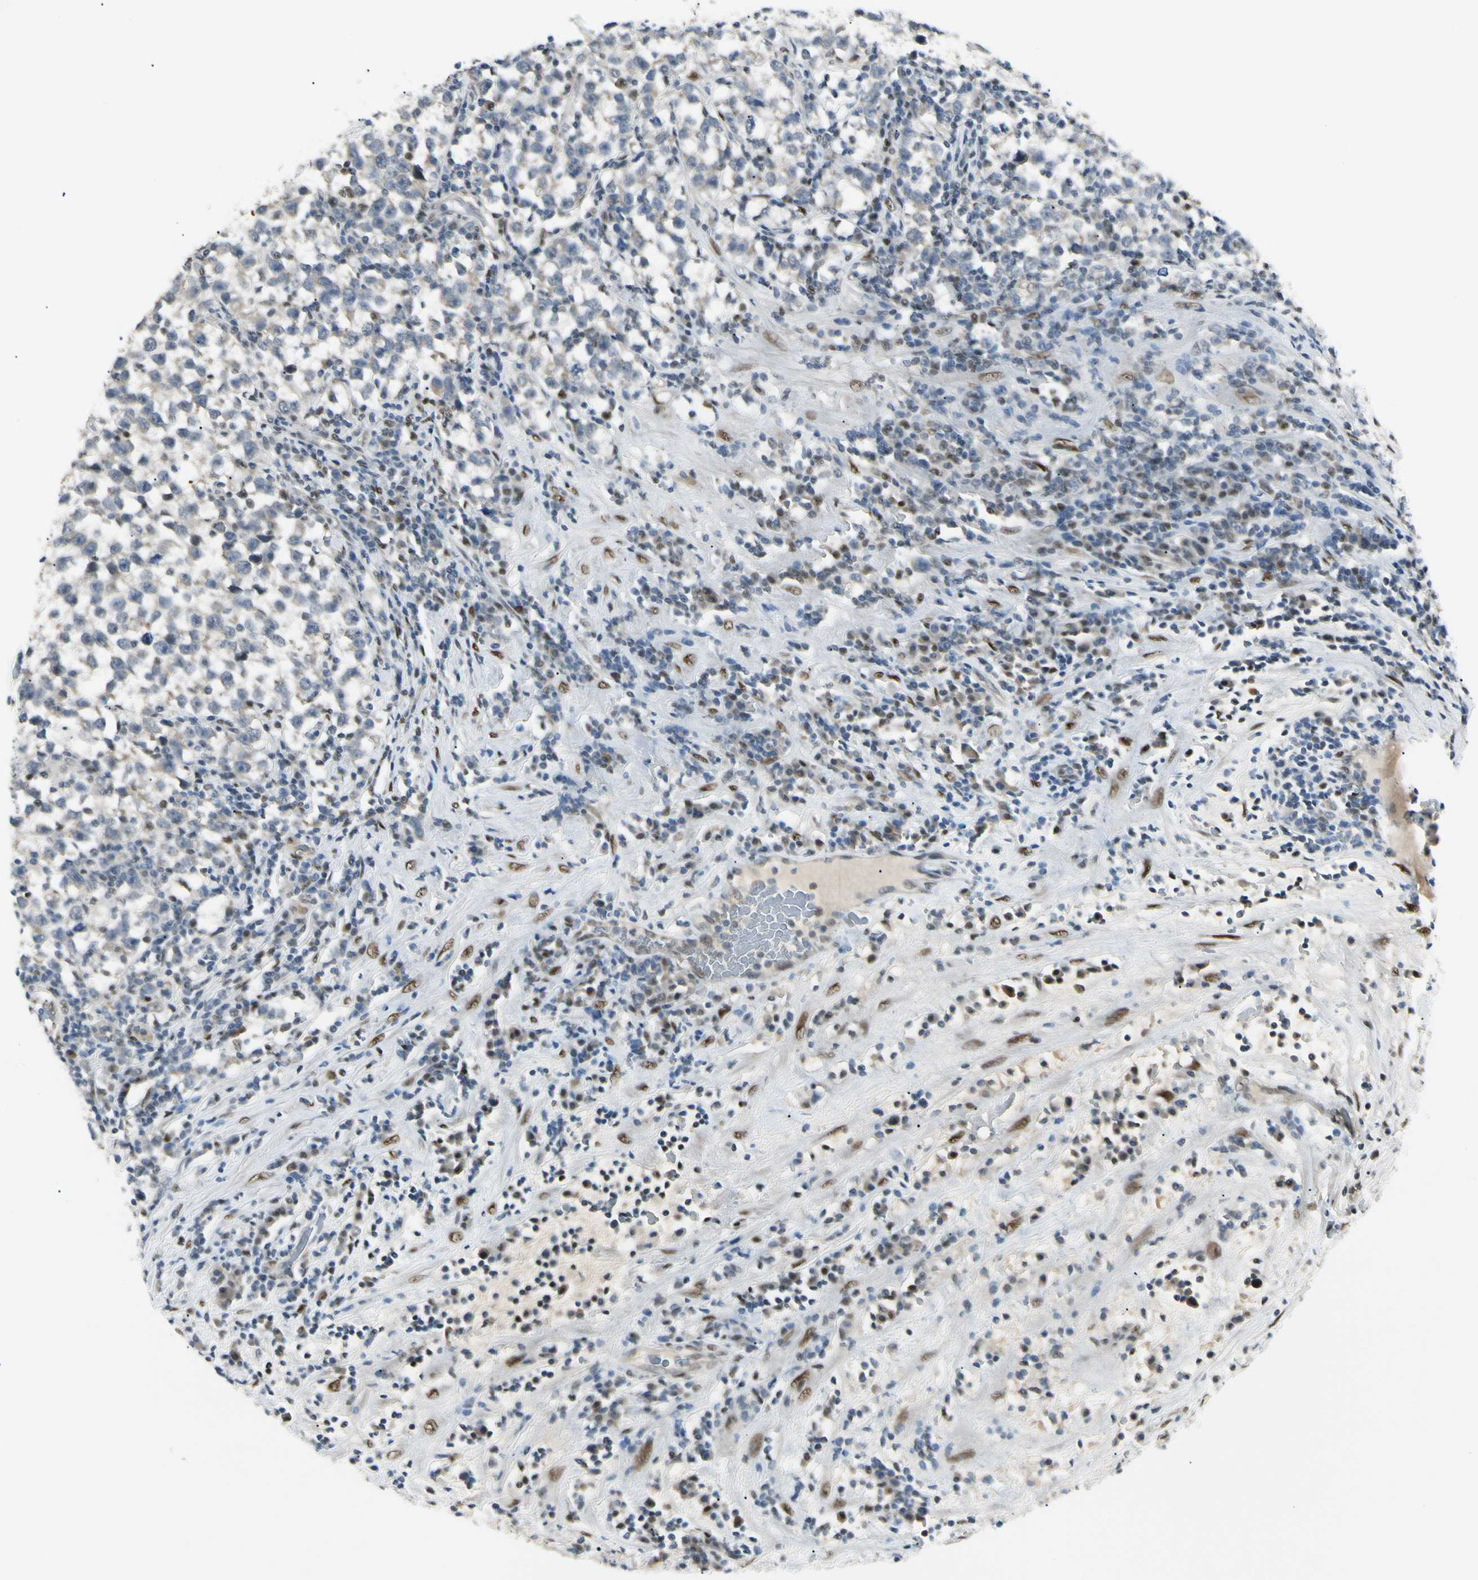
{"staining": {"intensity": "weak", "quantity": "25%-75%", "location": "cytoplasmic/membranous"}, "tissue": "testis cancer", "cell_type": "Tumor cells", "image_type": "cancer", "snomed": [{"axis": "morphology", "description": "Seminoma, NOS"}, {"axis": "topography", "description": "Testis"}], "caption": "The immunohistochemical stain highlights weak cytoplasmic/membranous positivity in tumor cells of seminoma (testis) tissue. (DAB = brown stain, brightfield microscopy at high magnification).", "gene": "ATXN1", "patient": {"sex": "male", "age": 43}}